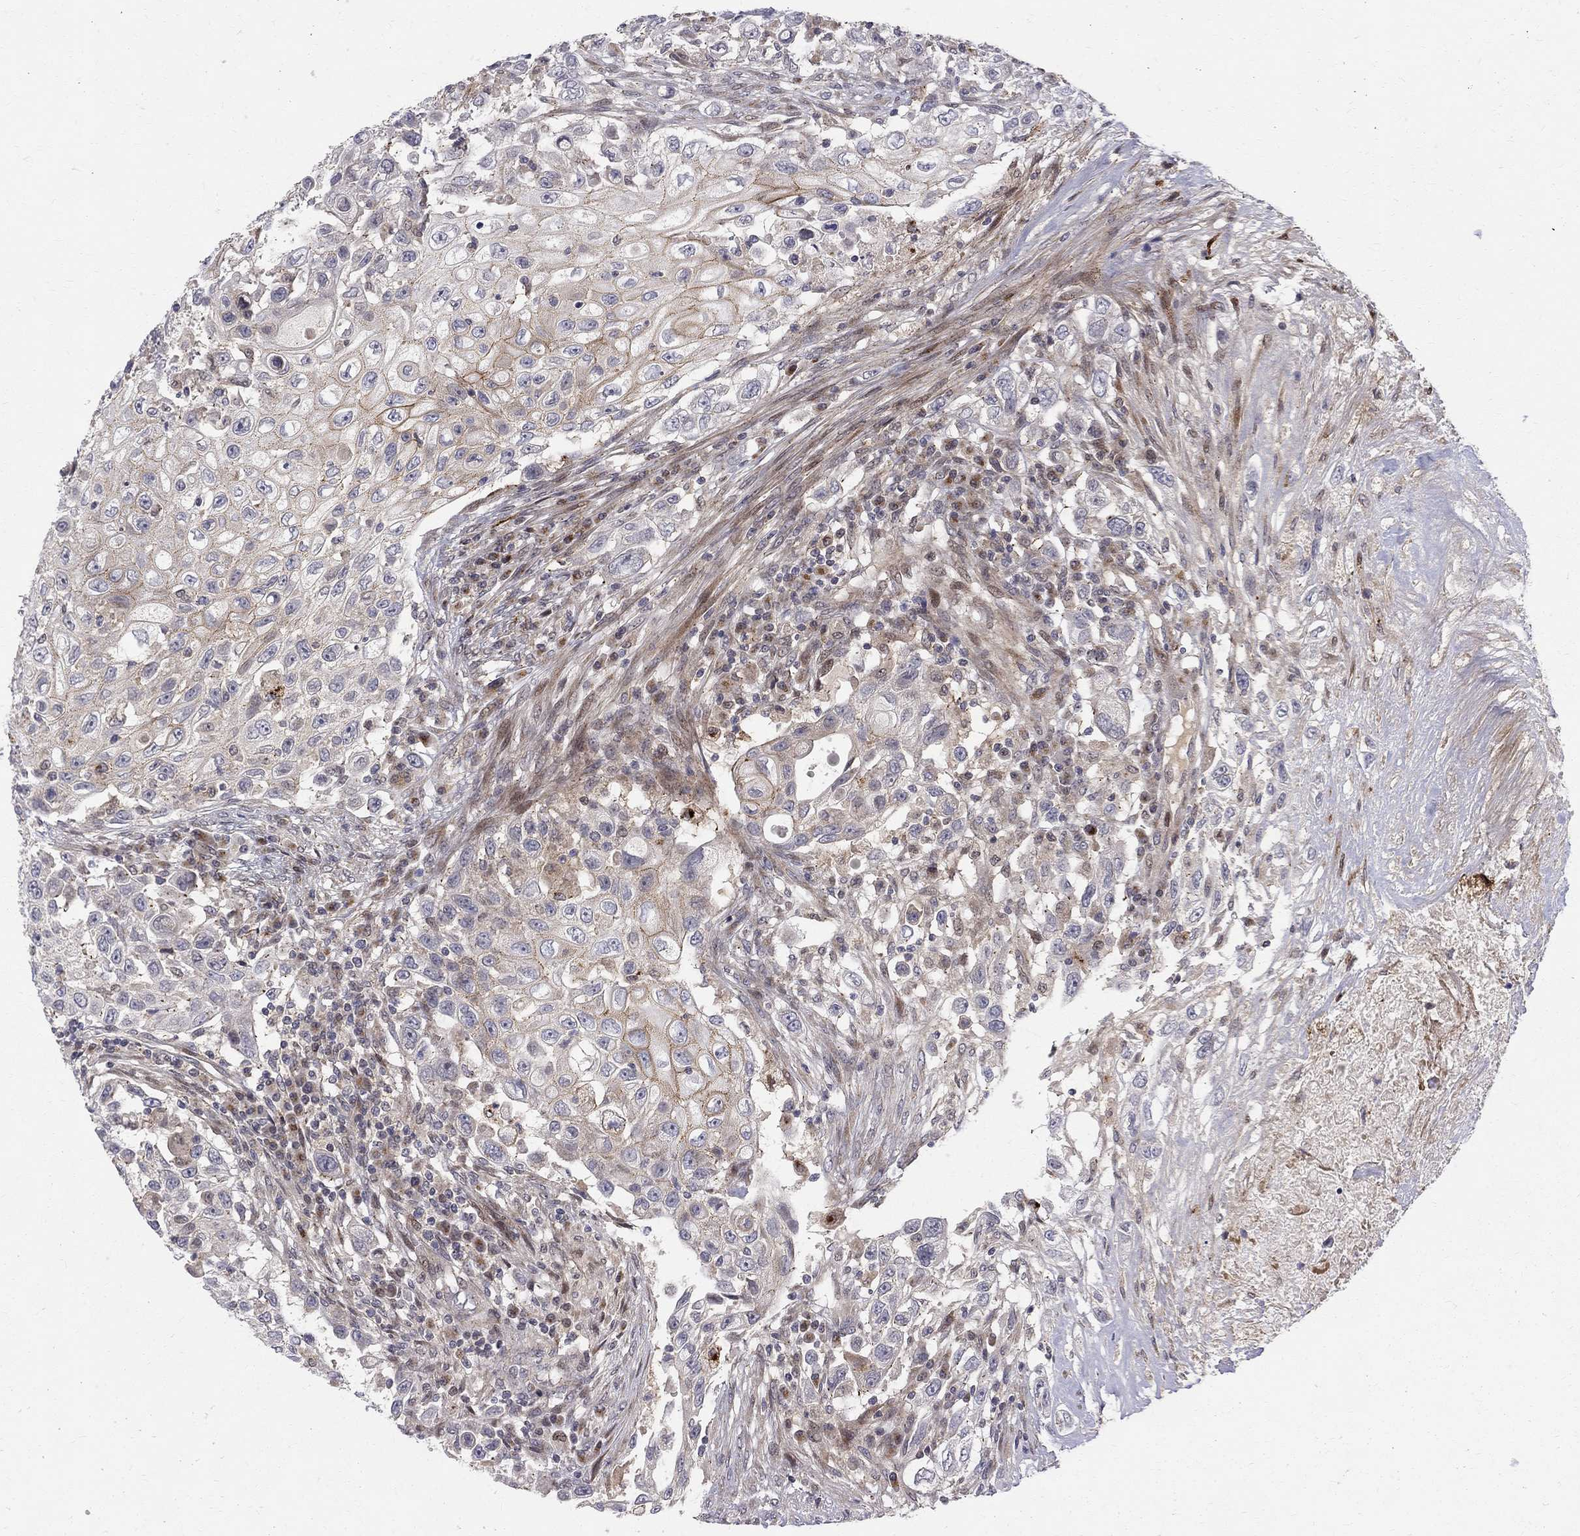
{"staining": {"intensity": "strong", "quantity": "<25%", "location": "cytoplasmic/membranous"}, "tissue": "urothelial cancer", "cell_type": "Tumor cells", "image_type": "cancer", "snomed": [{"axis": "morphology", "description": "Urothelial carcinoma, High grade"}, {"axis": "topography", "description": "Urinary bladder"}], "caption": "Tumor cells demonstrate strong cytoplasmic/membranous staining in approximately <25% of cells in high-grade urothelial carcinoma. (DAB (3,3'-diaminobenzidine) = brown stain, brightfield microscopy at high magnification).", "gene": "WDR19", "patient": {"sex": "female", "age": 56}}